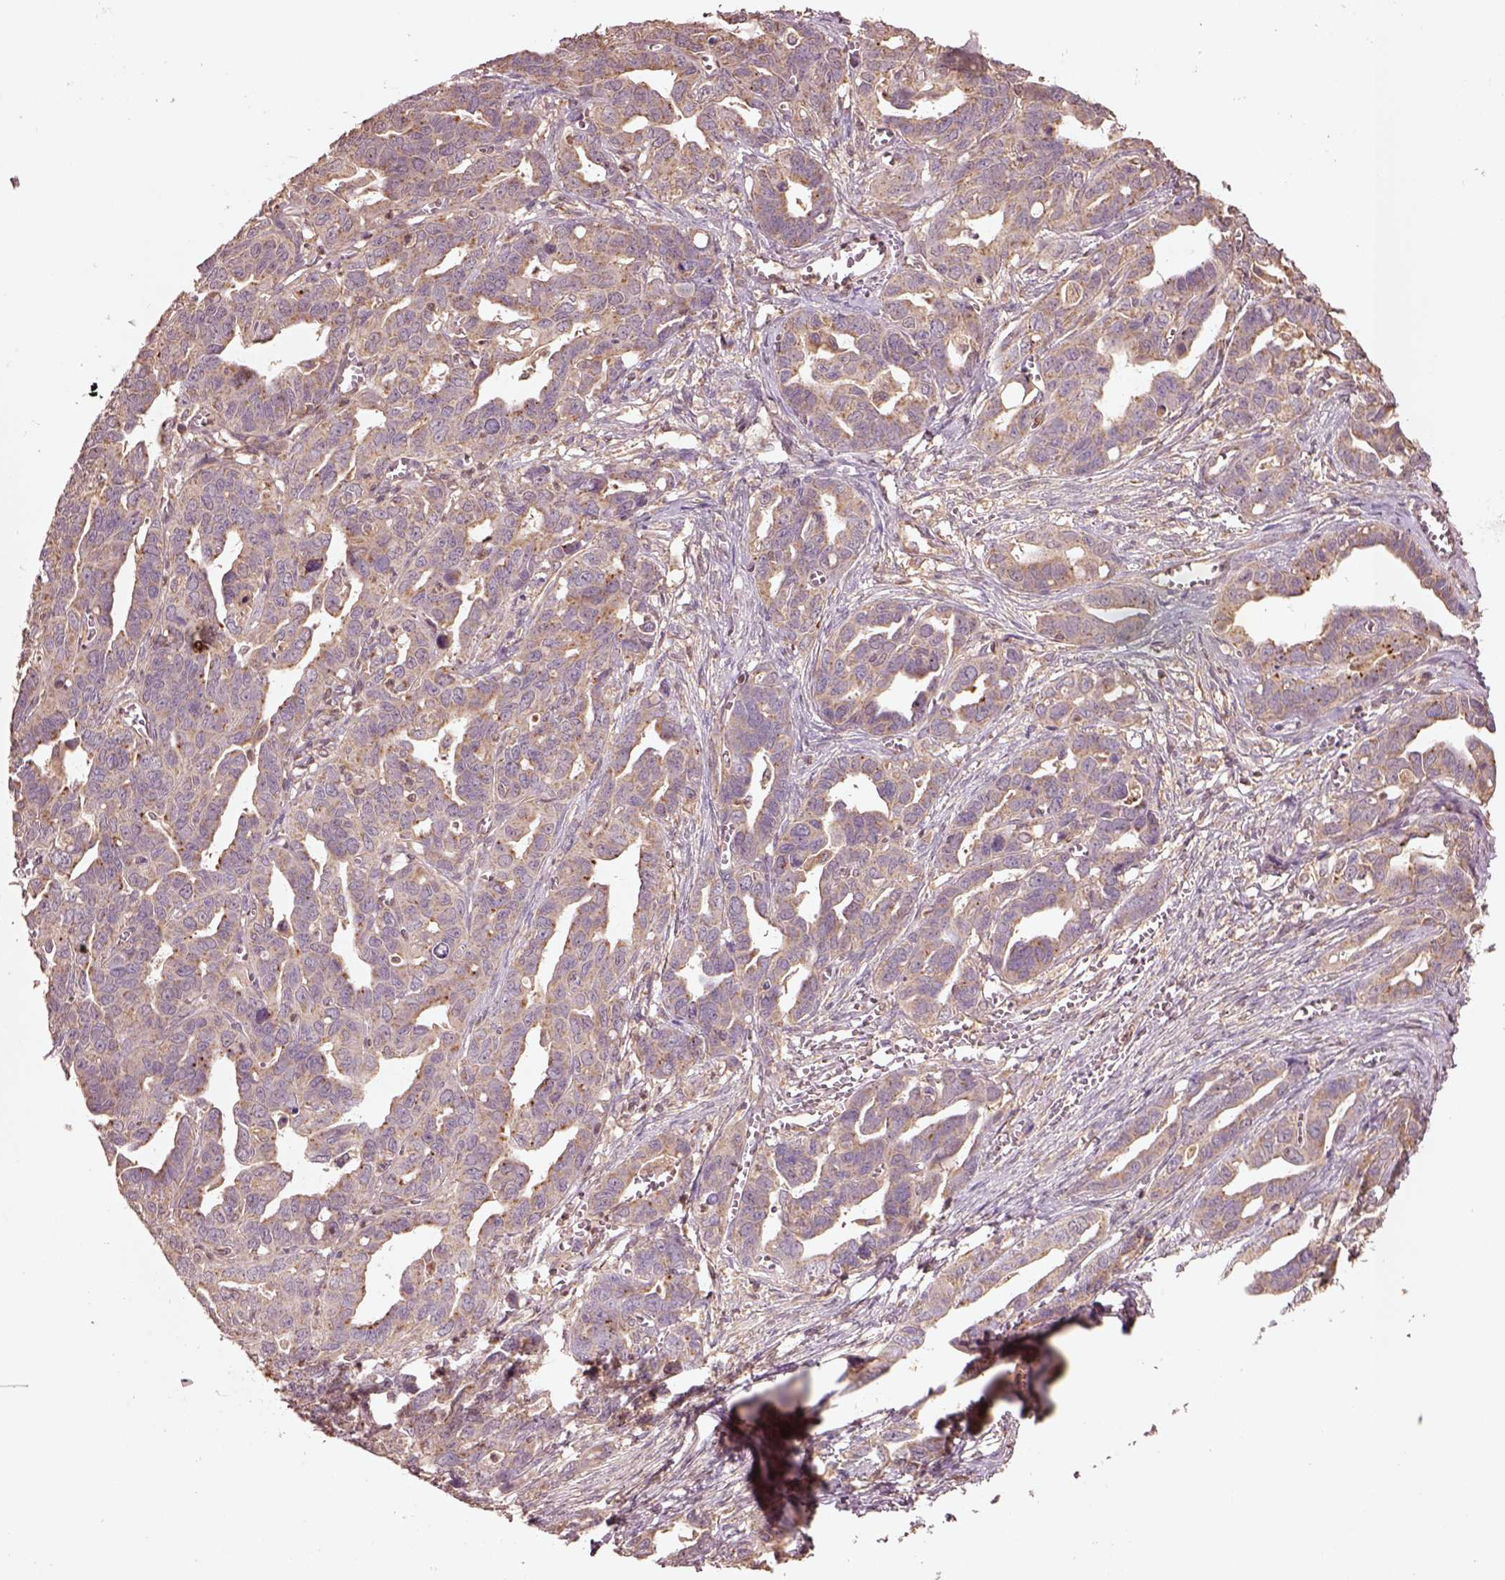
{"staining": {"intensity": "moderate", "quantity": "<25%", "location": "cytoplasmic/membranous"}, "tissue": "ovarian cancer", "cell_type": "Tumor cells", "image_type": "cancer", "snomed": [{"axis": "morphology", "description": "Cystadenocarcinoma, serous, NOS"}, {"axis": "topography", "description": "Ovary"}], "caption": "Serous cystadenocarcinoma (ovarian) stained for a protein (brown) exhibits moderate cytoplasmic/membranous positive expression in approximately <25% of tumor cells.", "gene": "TRADD", "patient": {"sex": "female", "age": 69}}